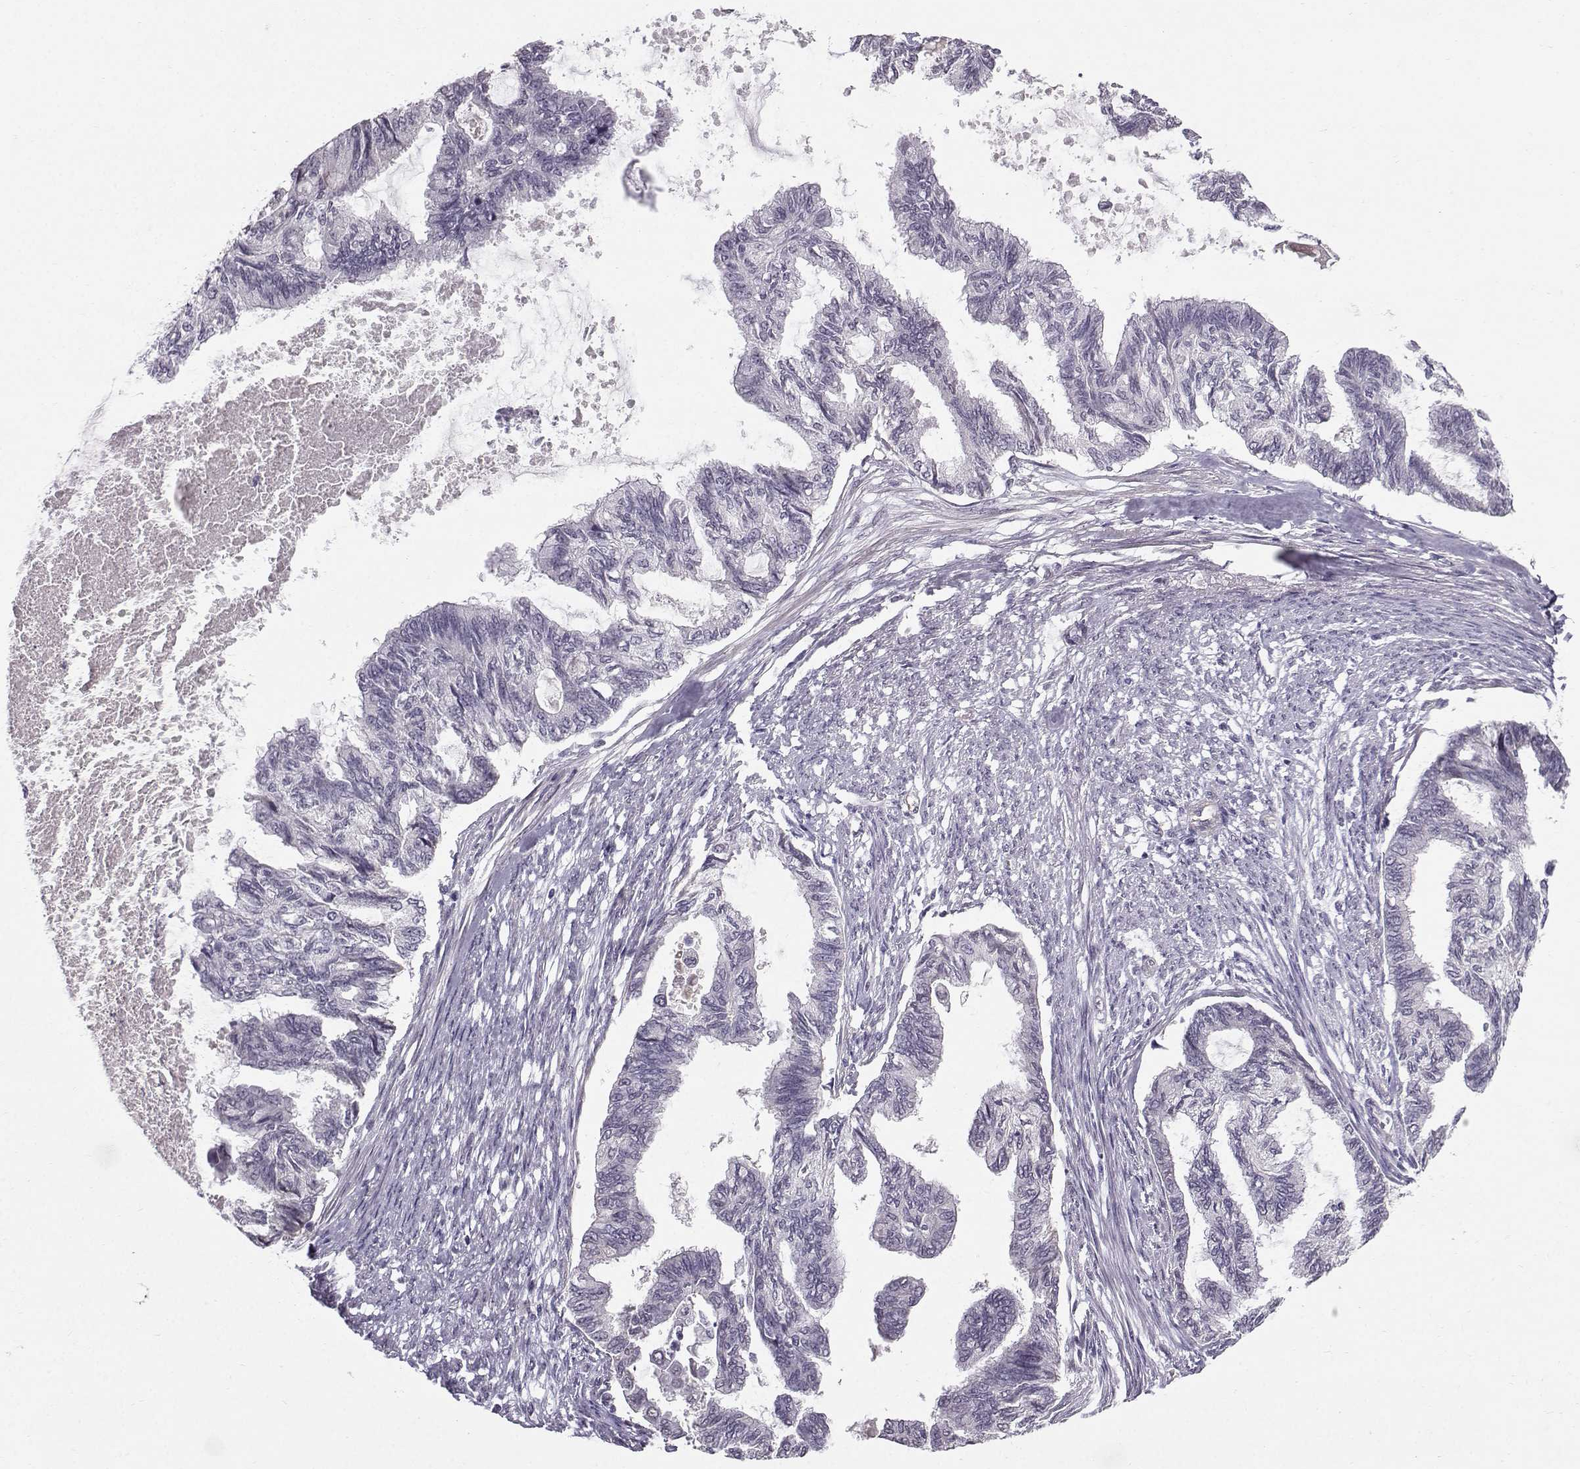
{"staining": {"intensity": "negative", "quantity": "none", "location": "none"}, "tissue": "endometrial cancer", "cell_type": "Tumor cells", "image_type": "cancer", "snomed": [{"axis": "morphology", "description": "Adenocarcinoma, NOS"}, {"axis": "topography", "description": "Endometrium"}], "caption": "DAB immunohistochemical staining of human endometrial cancer (adenocarcinoma) displays no significant positivity in tumor cells.", "gene": "TSPYL5", "patient": {"sex": "female", "age": 86}}